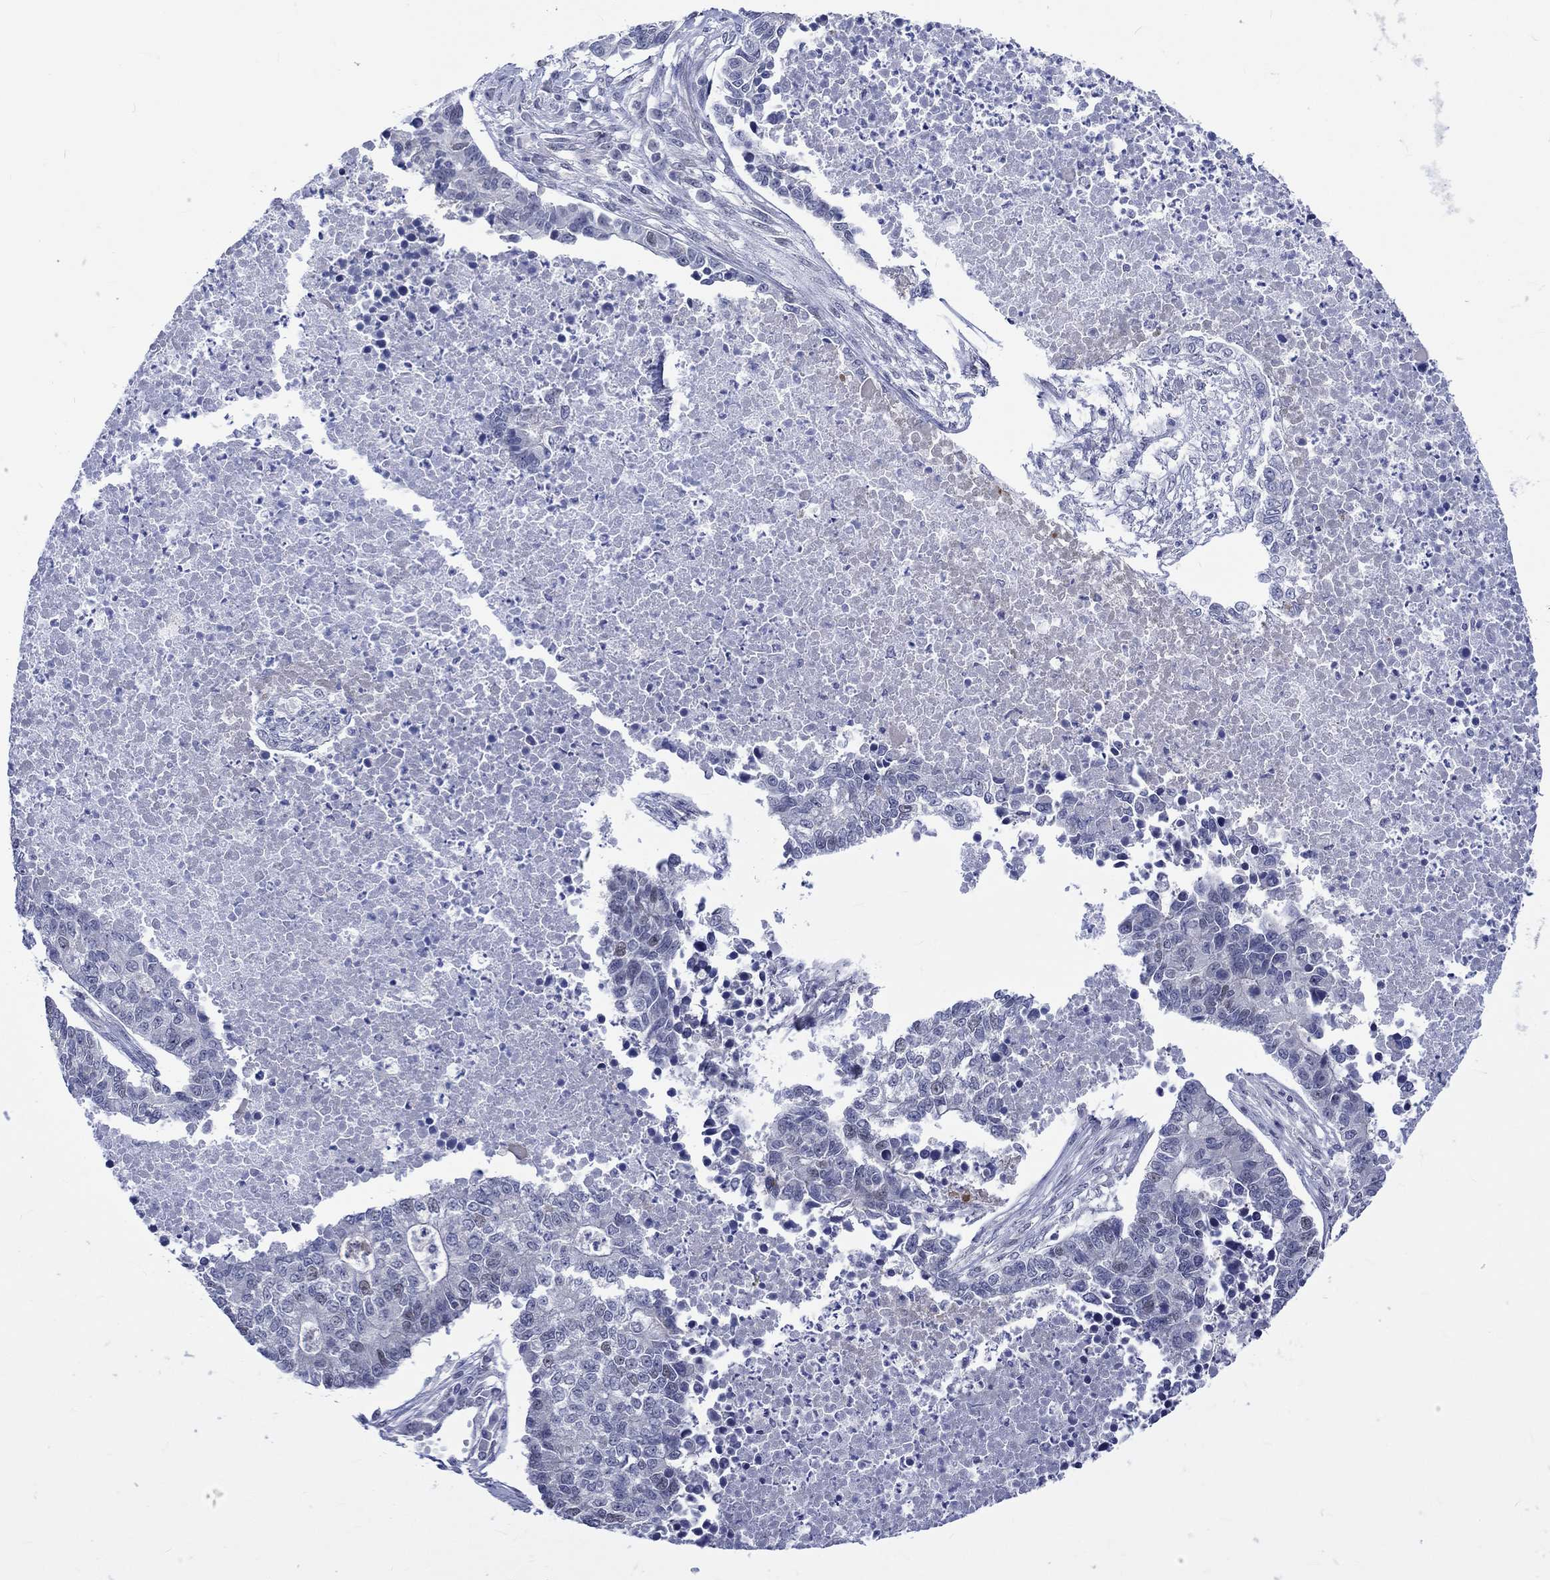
{"staining": {"intensity": "weak", "quantity": "<25%", "location": "nuclear"}, "tissue": "lung cancer", "cell_type": "Tumor cells", "image_type": "cancer", "snomed": [{"axis": "morphology", "description": "Adenocarcinoma, NOS"}, {"axis": "topography", "description": "Lung"}], "caption": "IHC photomicrograph of lung cancer (adenocarcinoma) stained for a protein (brown), which demonstrates no staining in tumor cells. (DAB (3,3'-diaminobenzidine) immunohistochemistry visualized using brightfield microscopy, high magnification).", "gene": "E2F8", "patient": {"sex": "male", "age": 57}}